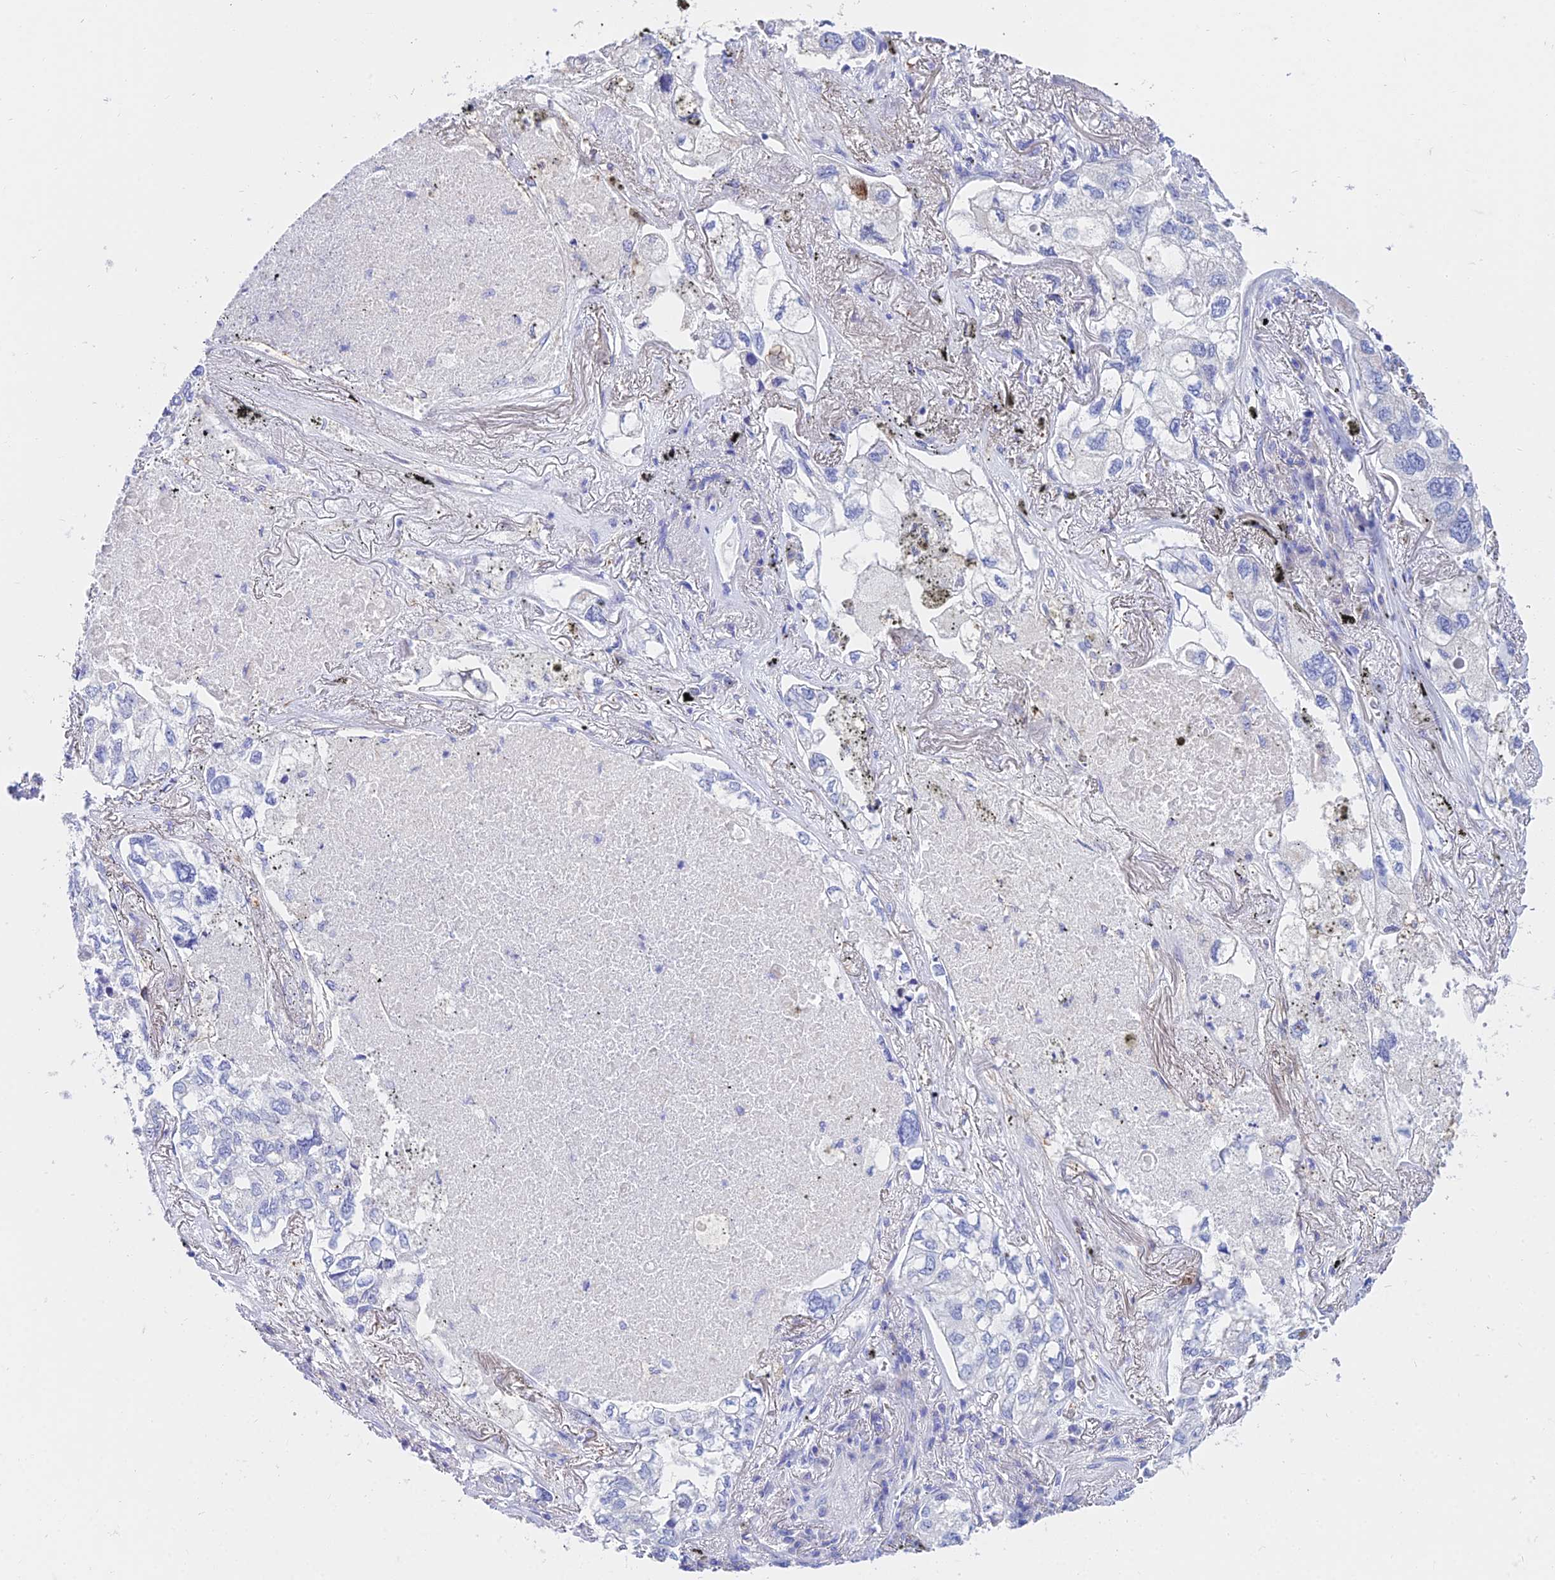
{"staining": {"intensity": "negative", "quantity": "none", "location": "none"}, "tissue": "lung cancer", "cell_type": "Tumor cells", "image_type": "cancer", "snomed": [{"axis": "morphology", "description": "Adenocarcinoma, NOS"}, {"axis": "topography", "description": "Lung"}], "caption": "Protein analysis of lung cancer reveals no significant staining in tumor cells.", "gene": "CEP41", "patient": {"sex": "male", "age": 65}}